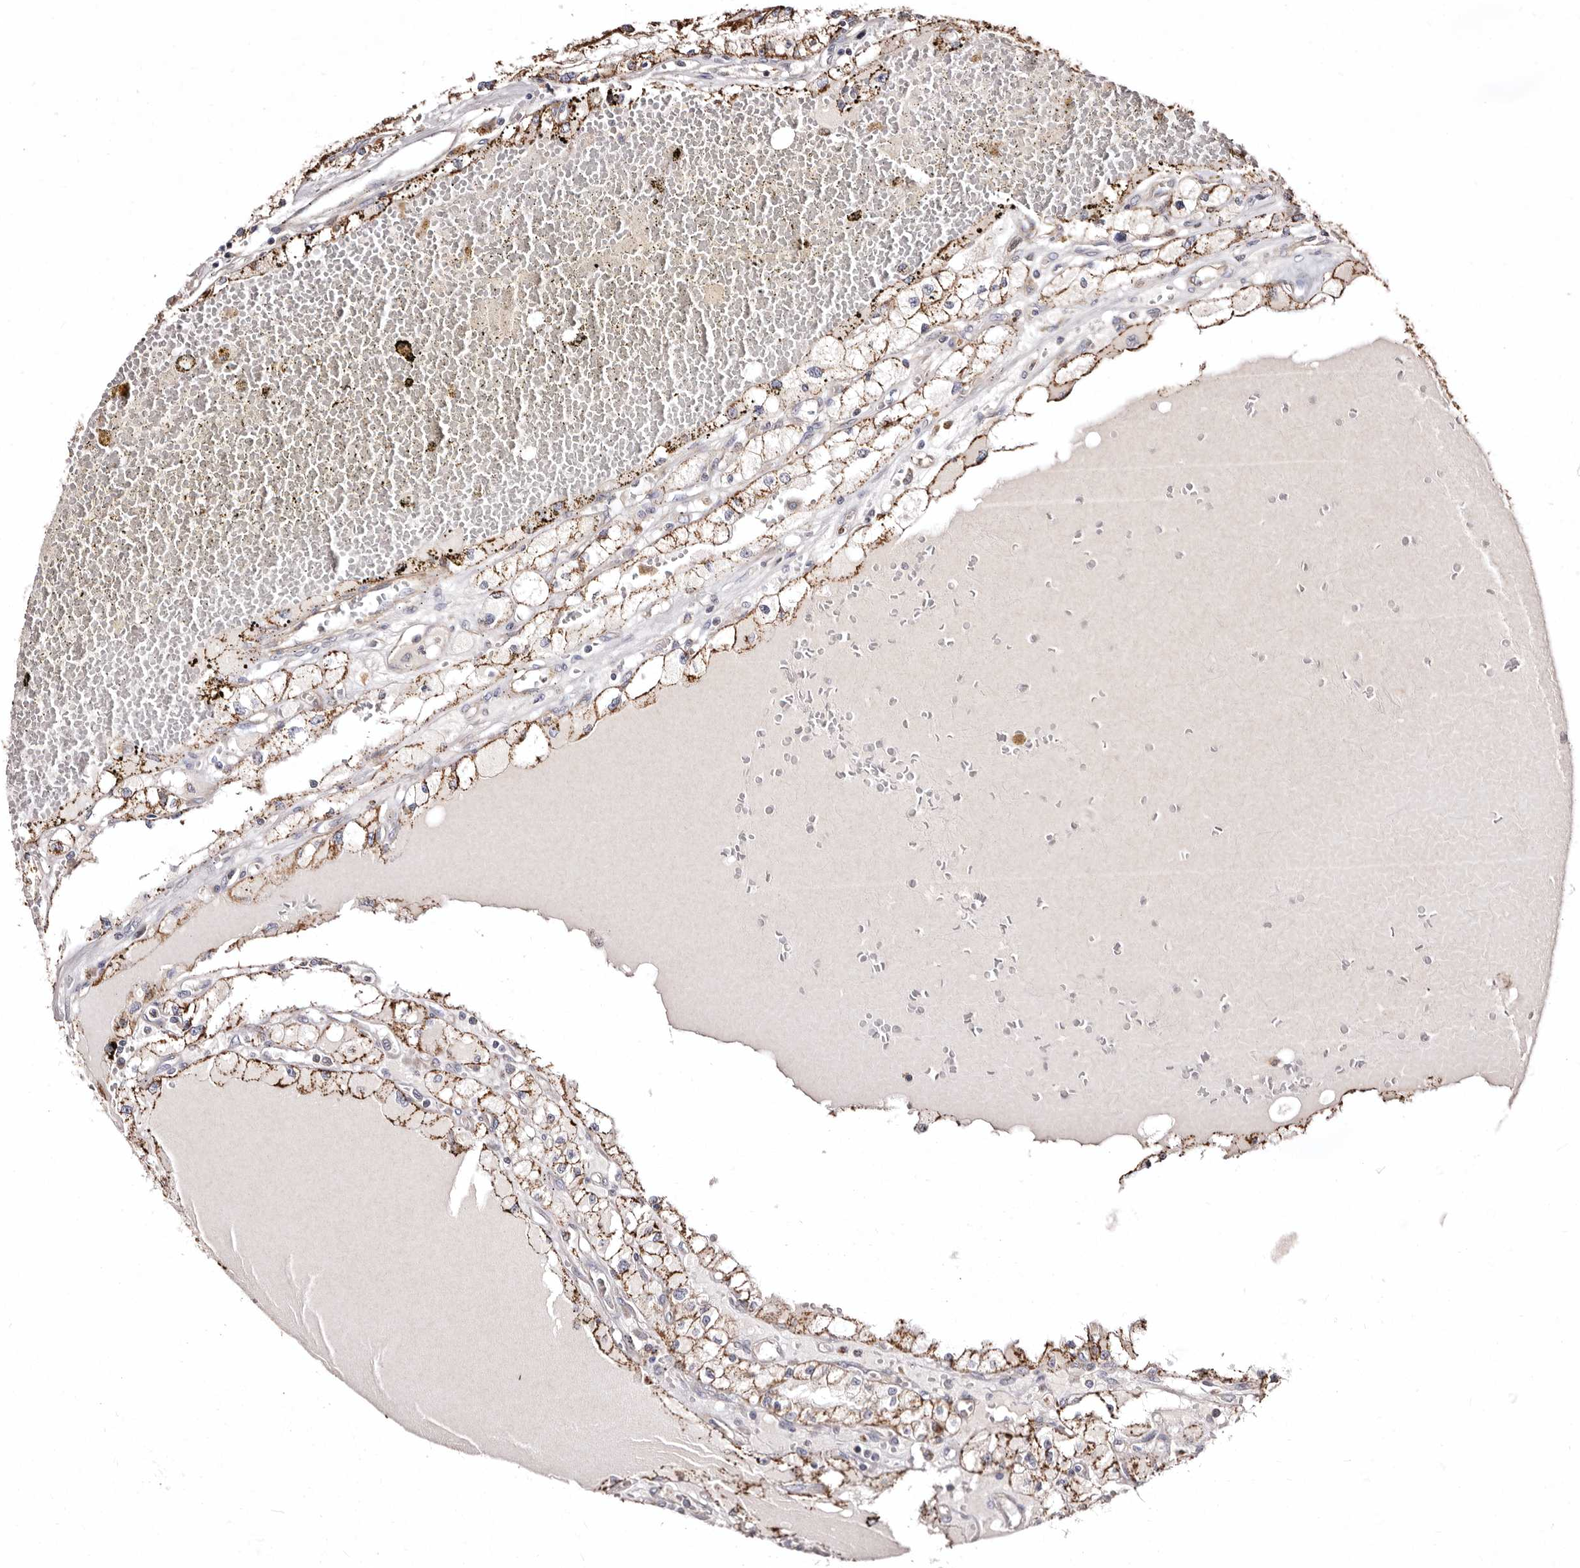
{"staining": {"intensity": "moderate", "quantity": ">75%", "location": "cytoplasmic/membranous"}, "tissue": "renal cancer", "cell_type": "Tumor cells", "image_type": "cancer", "snomed": [{"axis": "morphology", "description": "Adenocarcinoma, NOS"}, {"axis": "topography", "description": "Kidney"}], "caption": "Immunohistochemistry micrograph of neoplastic tissue: renal cancer stained using immunohistochemistry displays medium levels of moderate protein expression localized specifically in the cytoplasmic/membranous of tumor cells, appearing as a cytoplasmic/membranous brown color.", "gene": "LUZP1", "patient": {"sex": "male", "age": 56}}